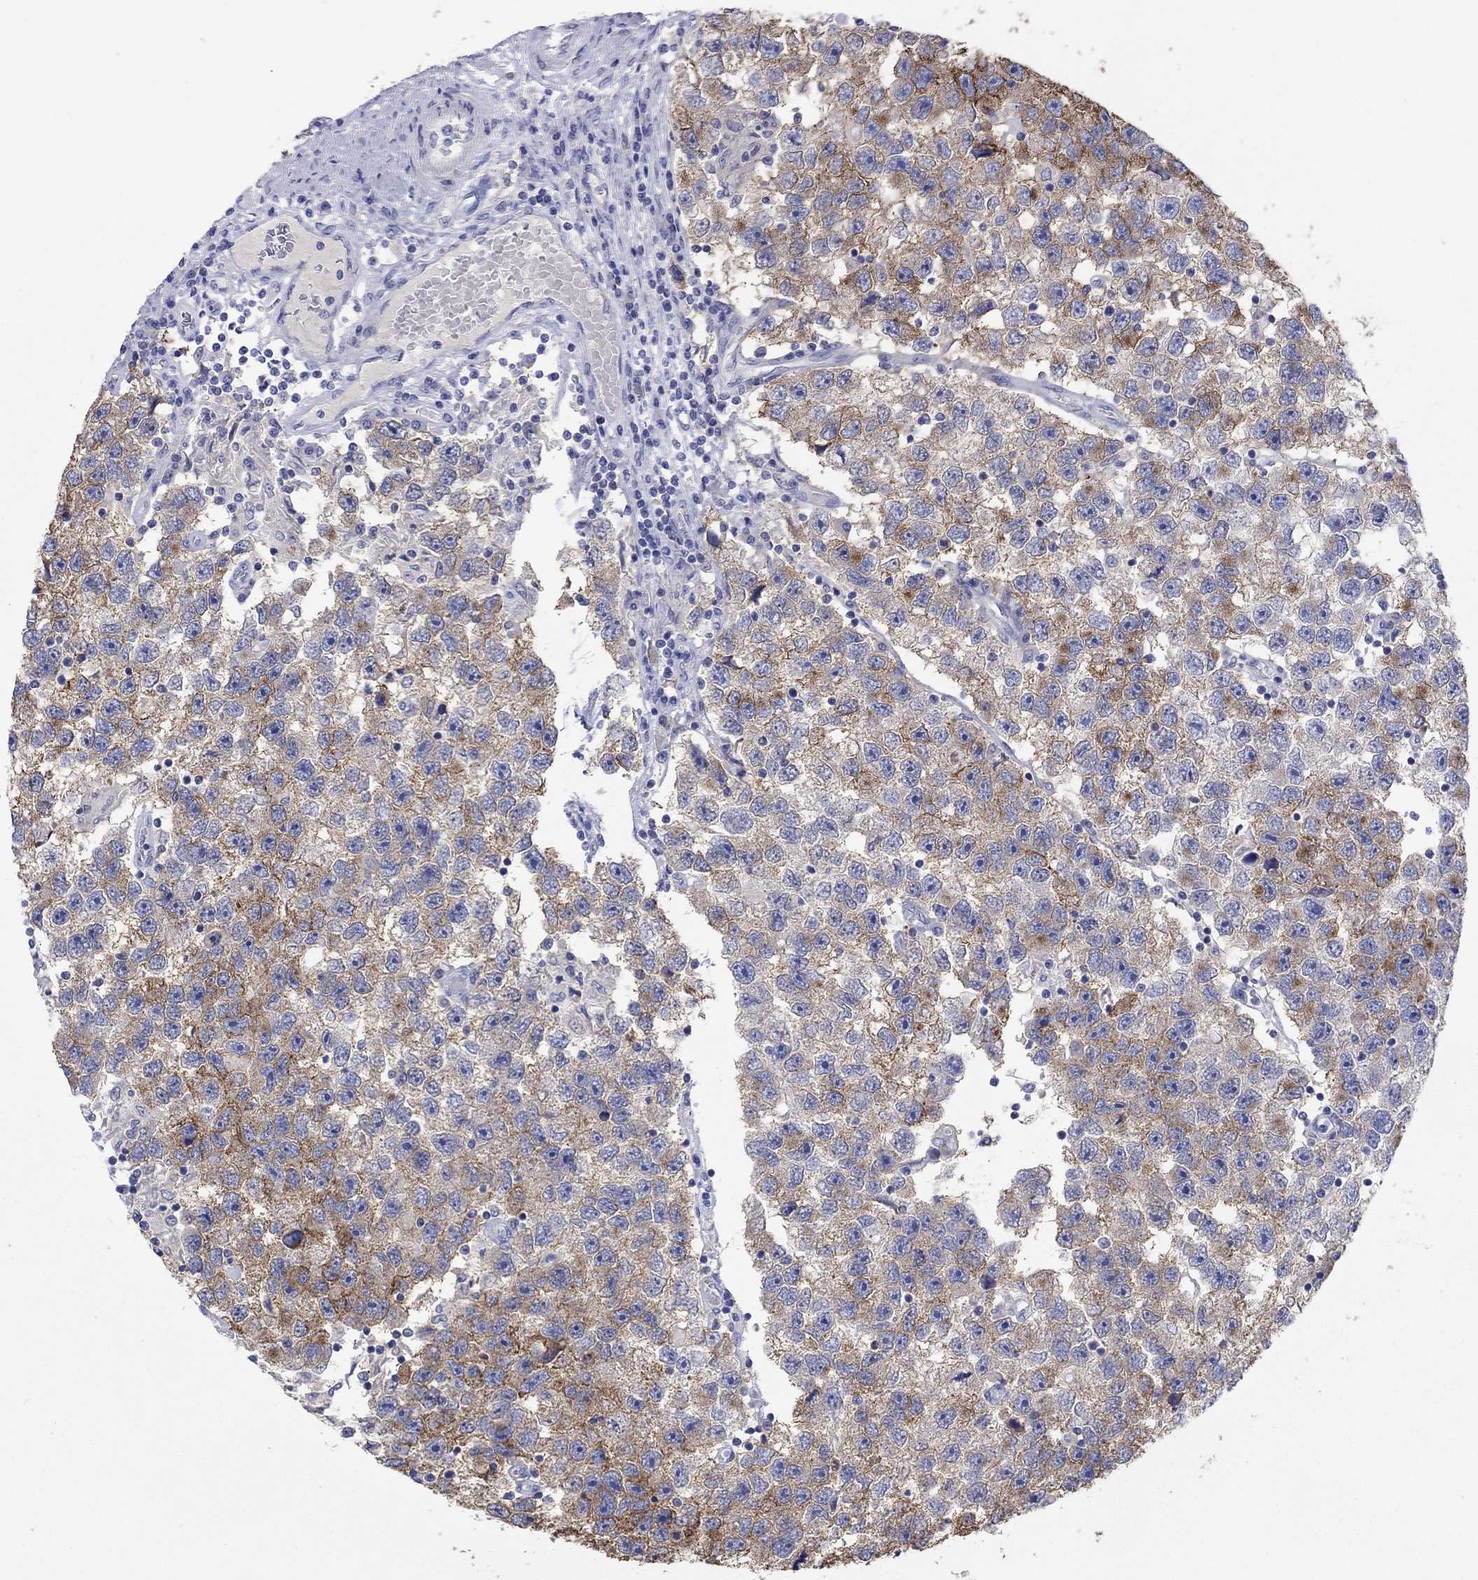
{"staining": {"intensity": "moderate", "quantity": ">75%", "location": "cytoplasmic/membranous"}, "tissue": "testis cancer", "cell_type": "Tumor cells", "image_type": "cancer", "snomed": [{"axis": "morphology", "description": "Seminoma, NOS"}, {"axis": "topography", "description": "Testis"}], "caption": "Seminoma (testis) stained with a brown dye exhibits moderate cytoplasmic/membranous positive staining in about >75% of tumor cells.", "gene": "ERICH3", "patient": {"sex": "male", "age": 26}}